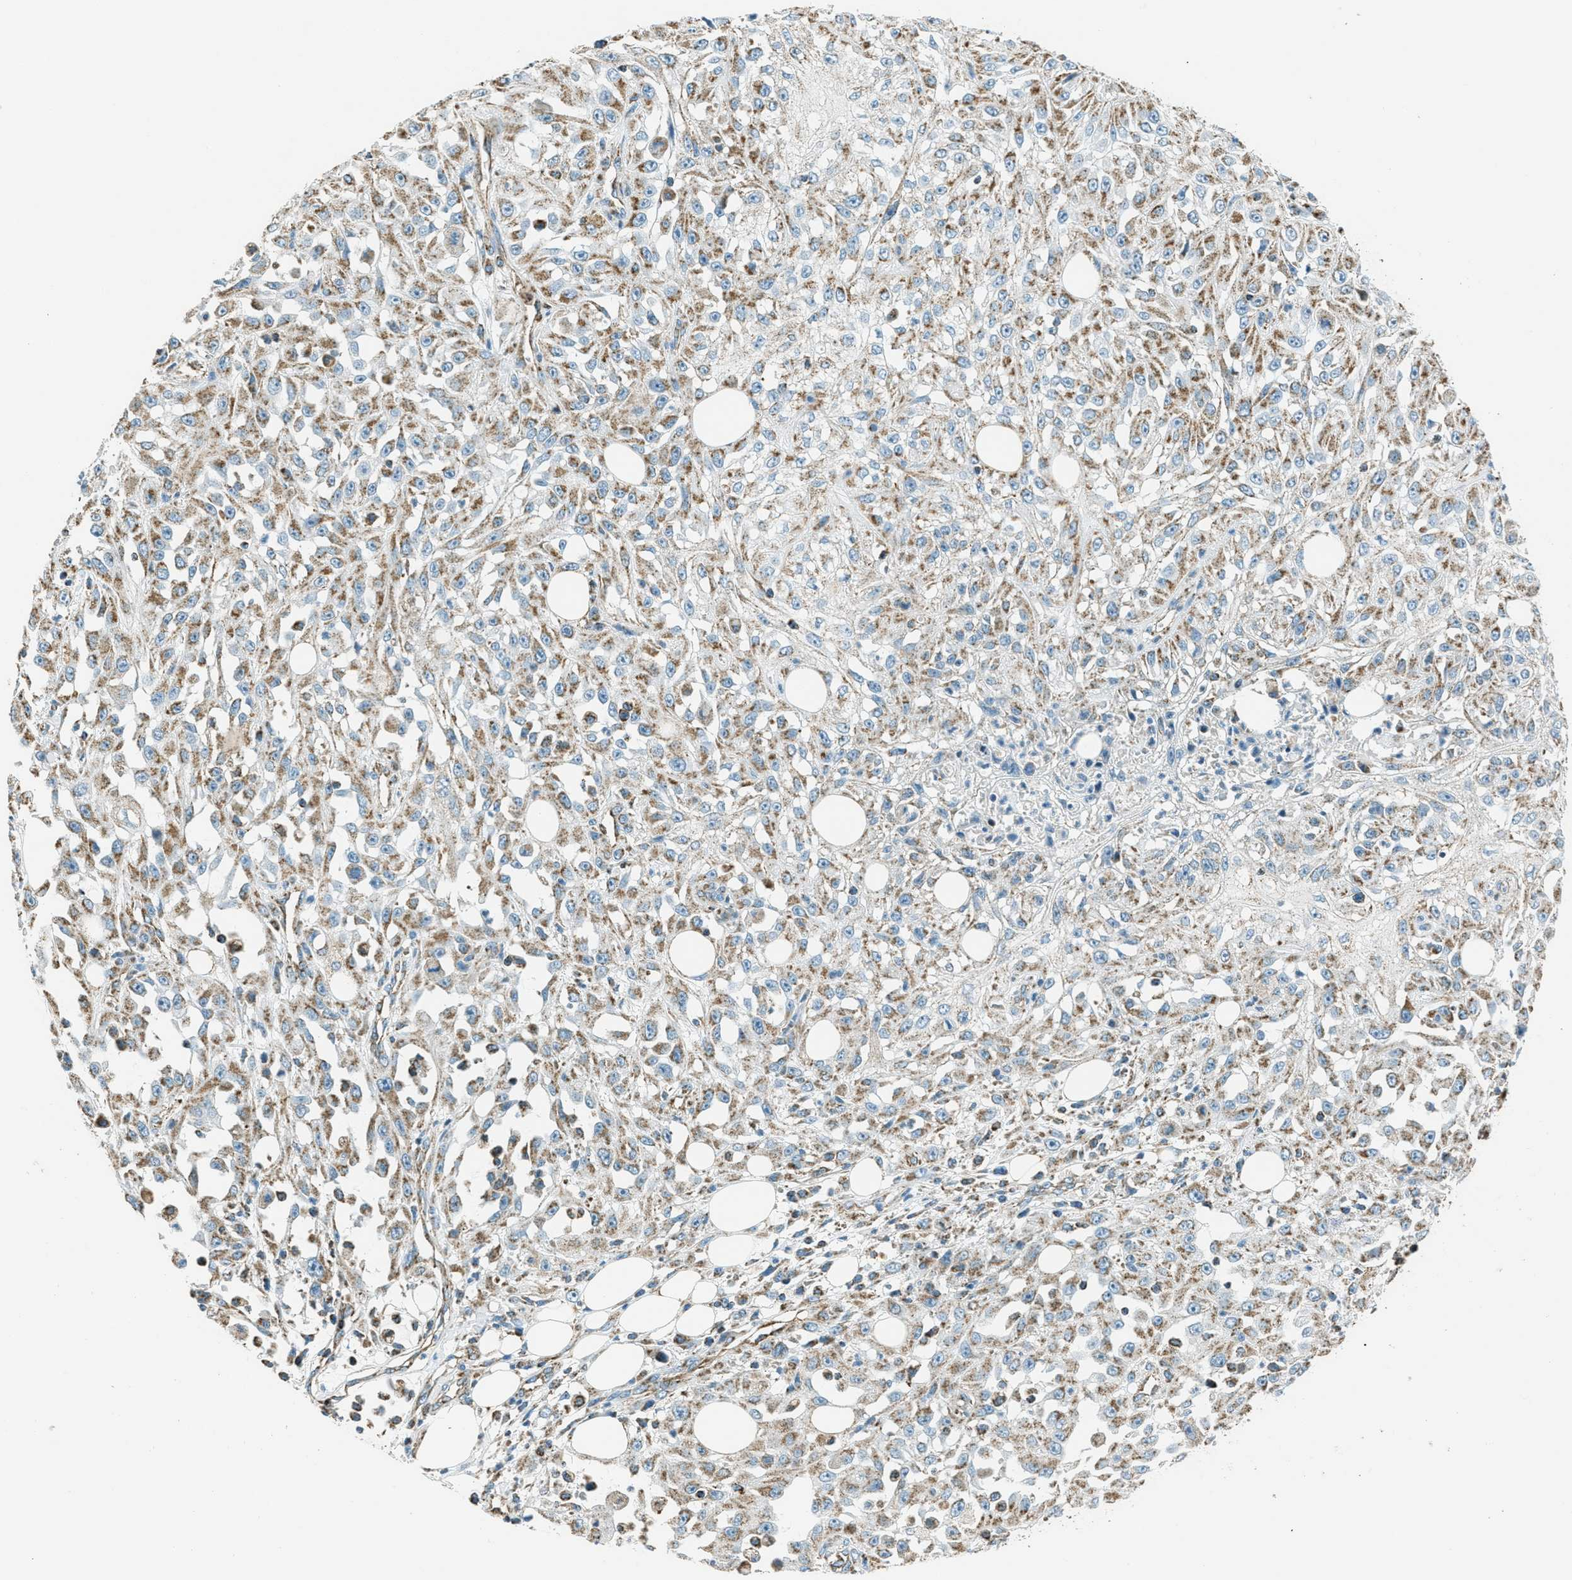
{"staining": {"intensity": "moderate", "quantity": ">75%", "location": "cytoplasmic/membranous"}, "tissue": "skin cancer", "cell_type": "Tumor cells", "image_type": "cancer", "snomed": [{"axis": "morphology", "description": "Squamous cell carcinoma, NOS"}, {"axis": "morphology", "description": "Squamous cell carcinoma, metastatic, NOS"}, {"axis": "topography", "description": "Skin"}, {"axis": "topography", "description": "Lymph node"}], "caption": "This is a histology image of immunohistochemistry staining of skin metastatic squamous cell carcinoma, which shows moderate expression in the cytoplasmic/membranous of tumor cells.", "gene": "CHST15", "patient": {"sex": "male", "age": 75}}